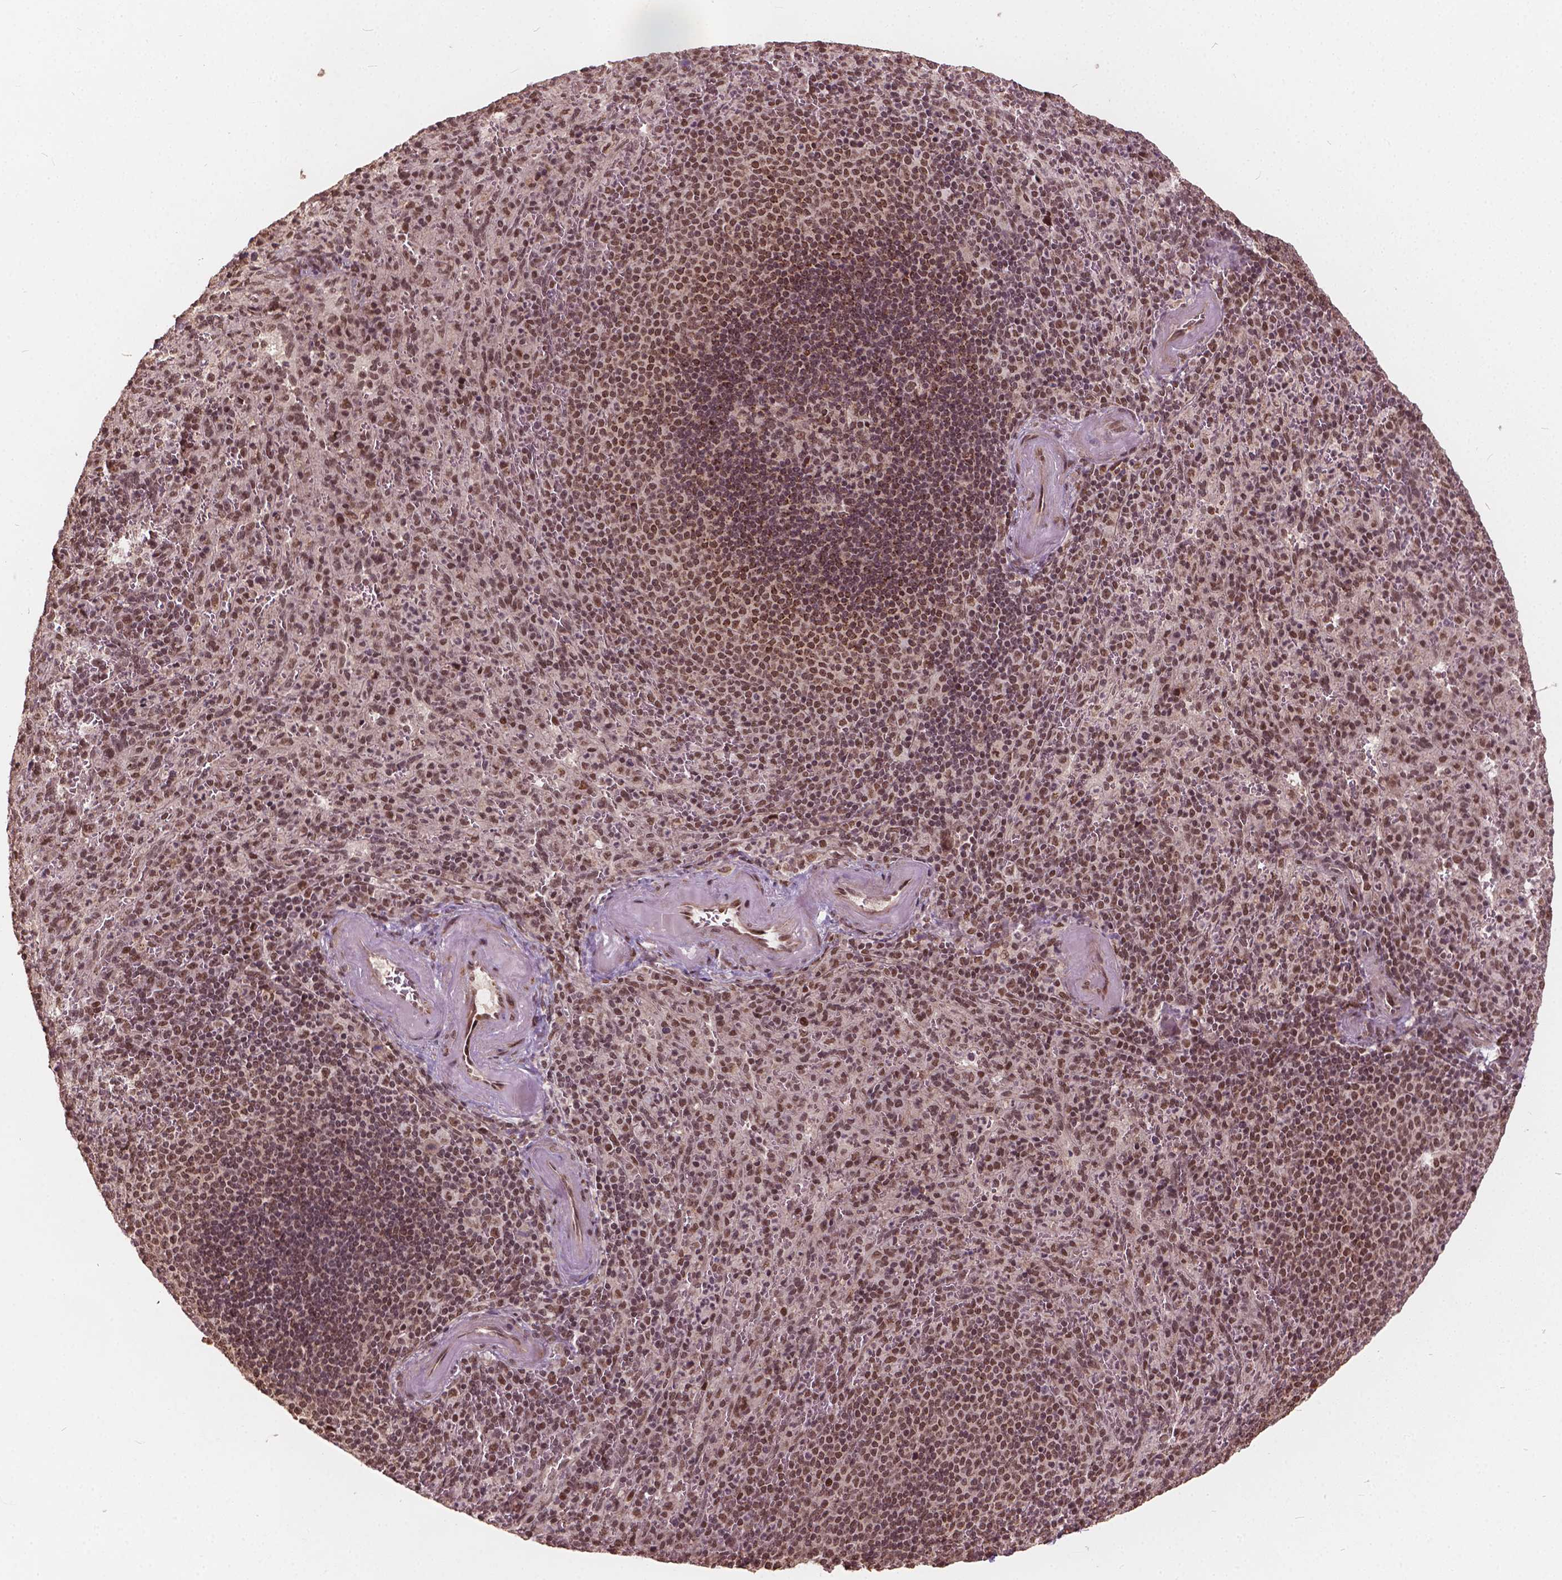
{"staining": {"intensity": "moderate", "quantity": ">75%", "location": "nuclear"}, "tissue": "spleen", "cell_type": "Cells in red pulp", "image_type": "normal", "snomed": [{"axis": "morphology", "description": "Normal tissue, NOS"}, {"axis": "topography", "description": "Spleen"}], "caption": "Protein staining by immunohistochemistry (IHC) shows moderate nuclear positivity in about >75% of cells in red pulp in benign spleen.", "gene": "GPS2", "patient": {"sex": "male", "age": 57}}